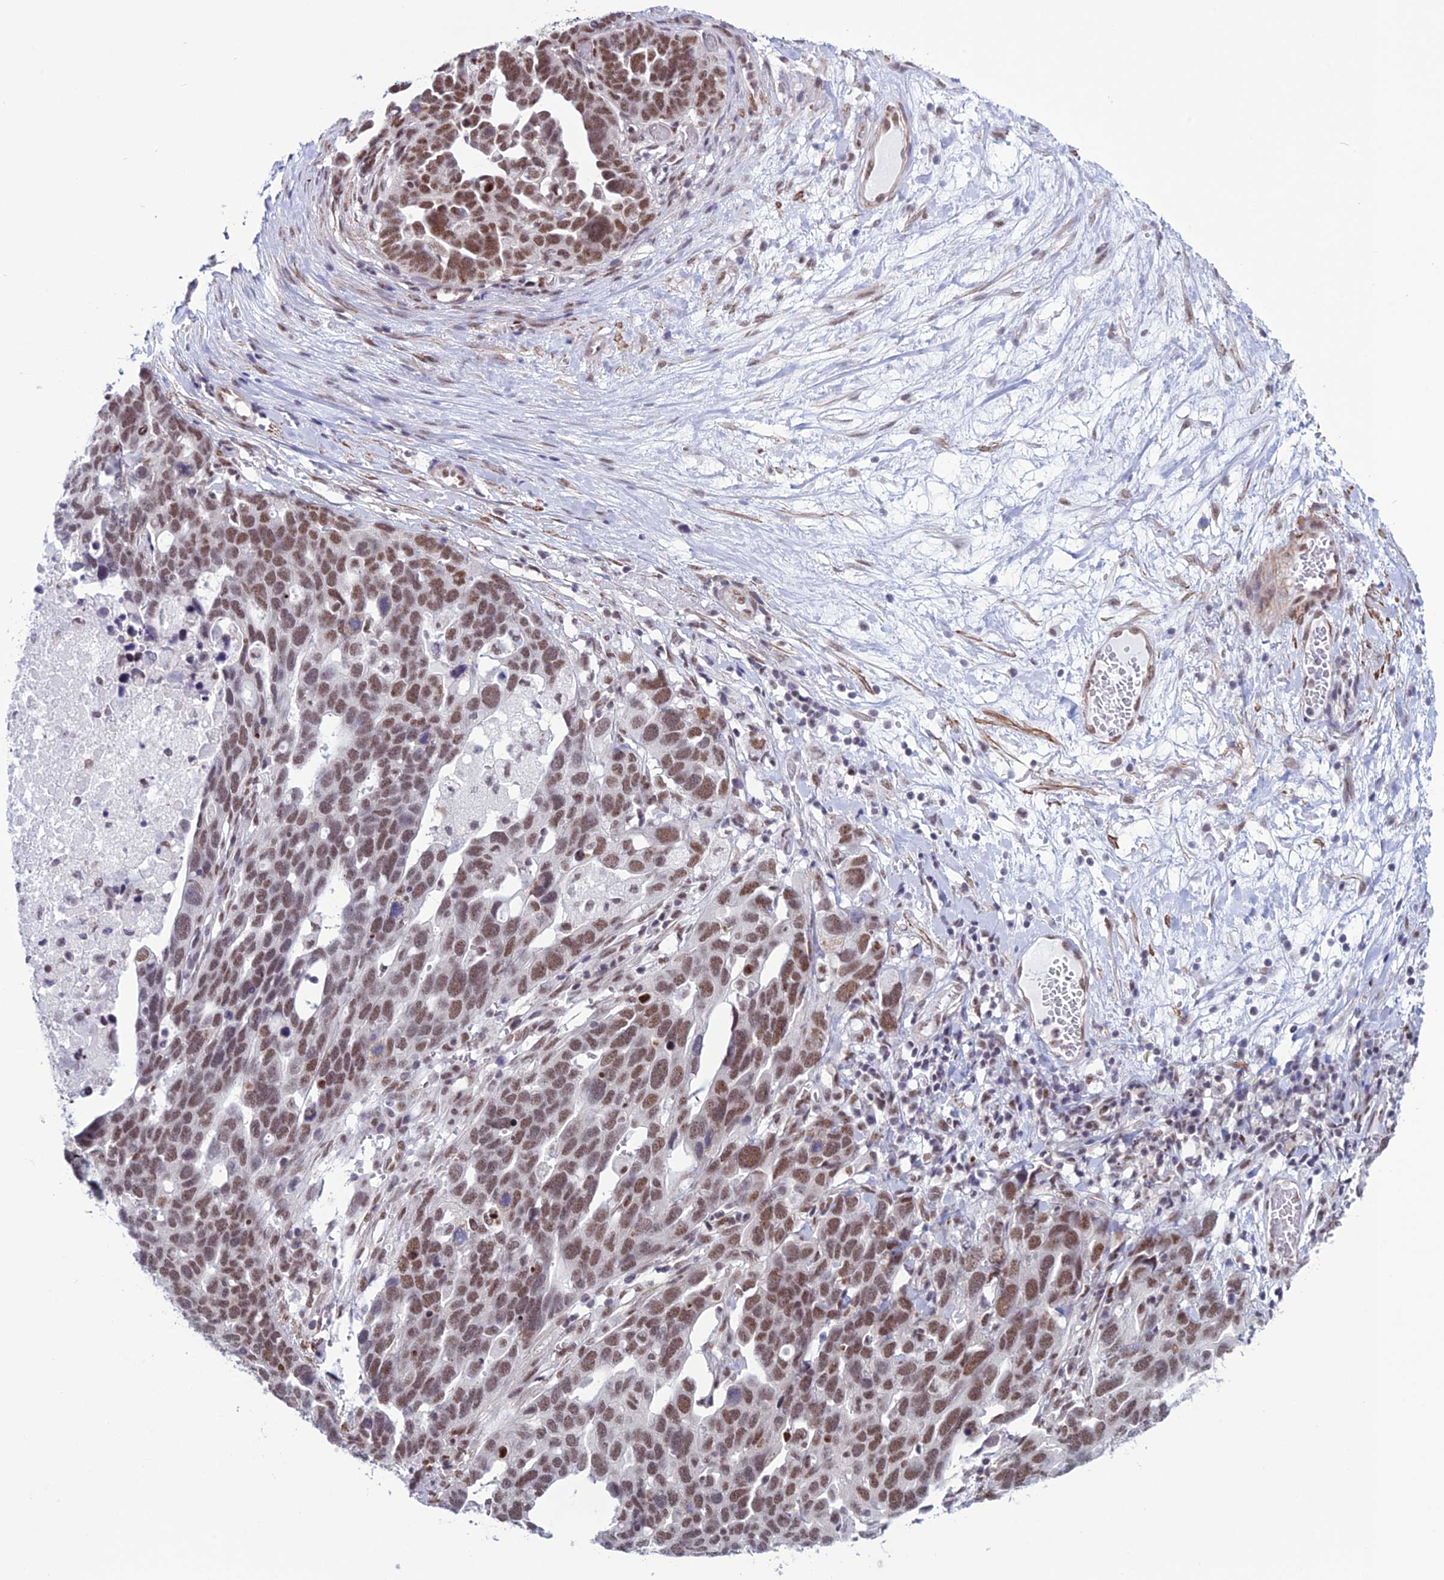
{"staining": {"intensity": "moderate", "quantity": ">75%", "location": "nuclear"}, "tissue": "ovarian cancer", "cell_type": "Tumor cells", "image_type": "cancer", "snomed": [{"axis": "morphology", "description": "Cystadenocarcinoma, serous, NOS"}, {"axis": "topography", "description": "Ovary"}], "caption": "Immunohistochemistry image of ovarian cancer (serous cystadenocarcinoma) stained for a protein (brown), which demonstrates medium levels of moderate nuclear staining in about >75% of tumor cells.", "gene": "U2AF1", "patient": {"sex": "female", "age": 54}}